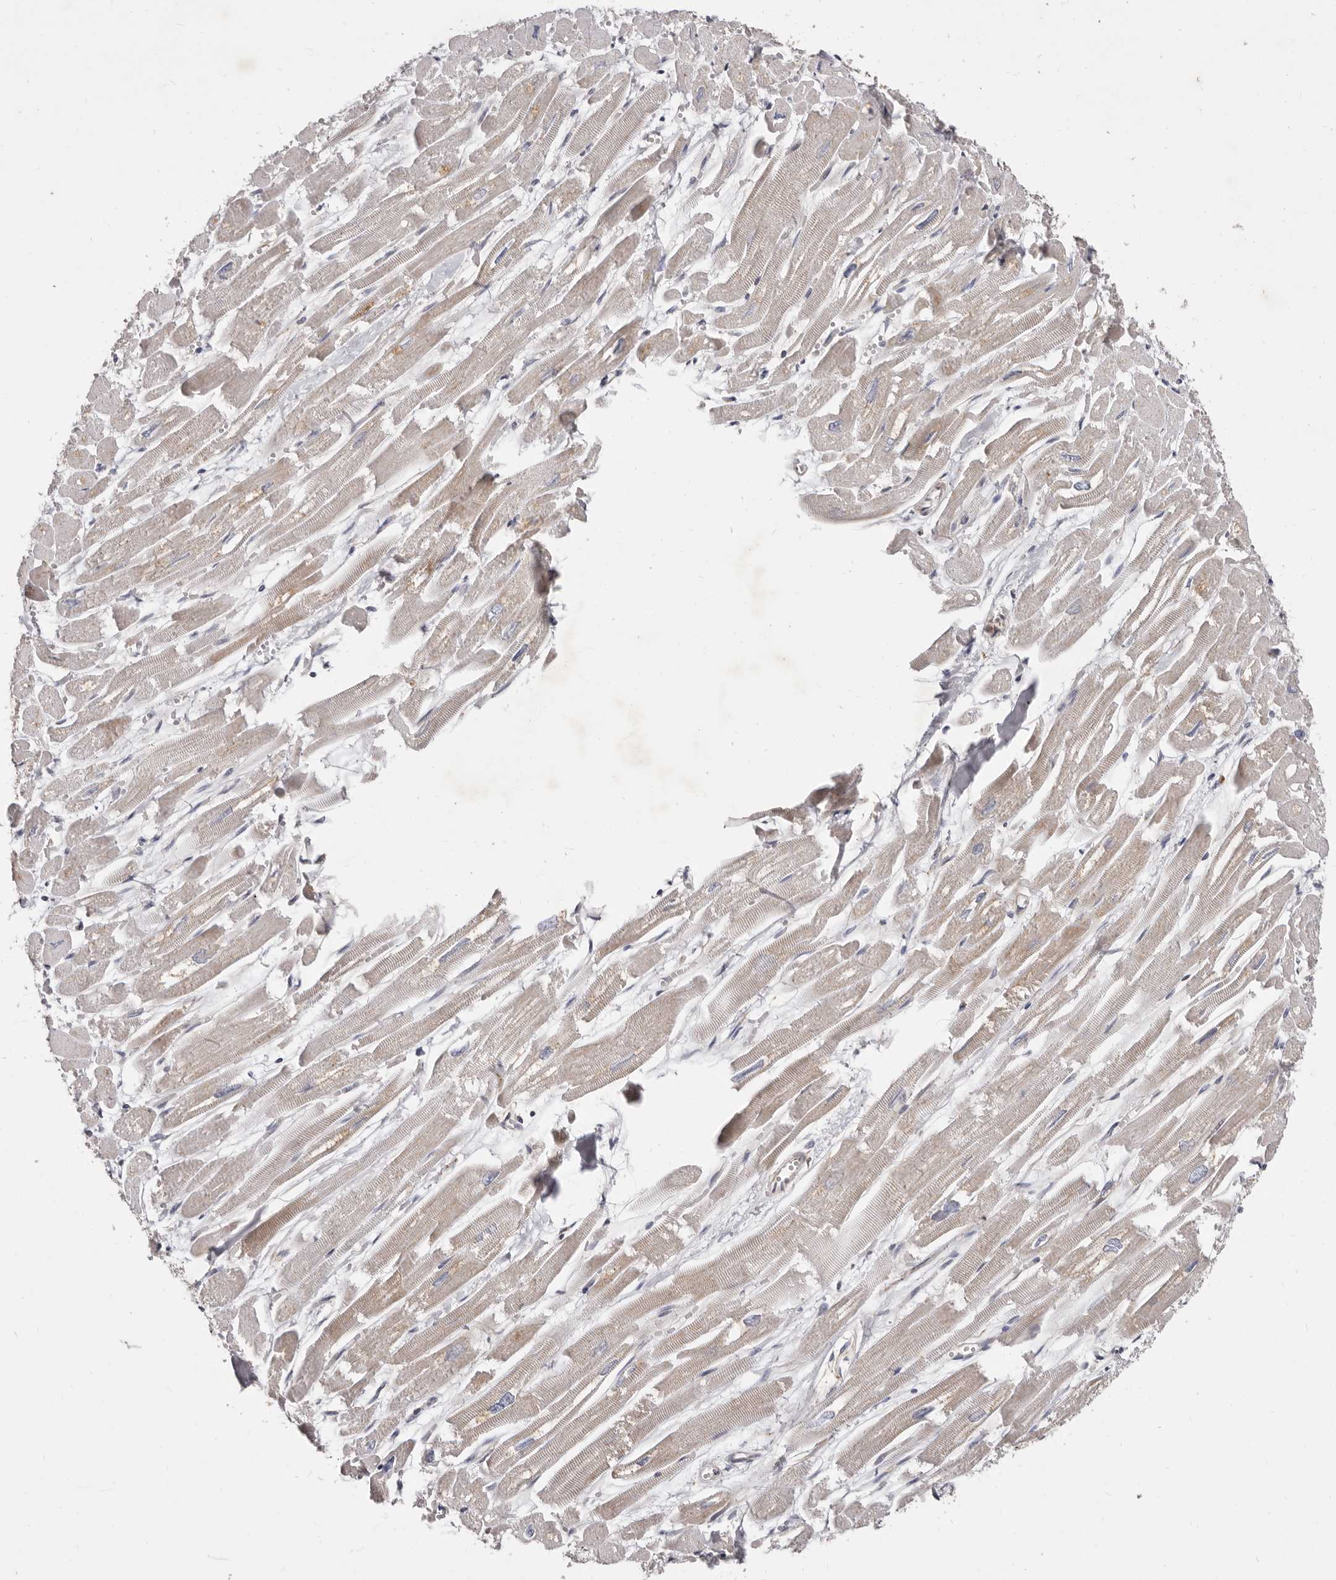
{"staining": {"intensity": "weak", "quantity": "25%-75%", "location": "cytoplasmic/membranous"}, "tissue": "heart muscle", "cell_type": "Cardiomyocytes", "image_type": "normal", "snomed": [{"axis": "morphology", "description": "Normal tissue, NOS"}, {"axis": "topography", "description": "Heart"}], "caption": "Brown immunohistochemical staining in benign human heart muscle shows weak cytoplasmic/membranous expression in about 25%-75% of cardiomyocytes.", "gene": "TIMM17B", "patient": {"sex": "male", "age": 54}}